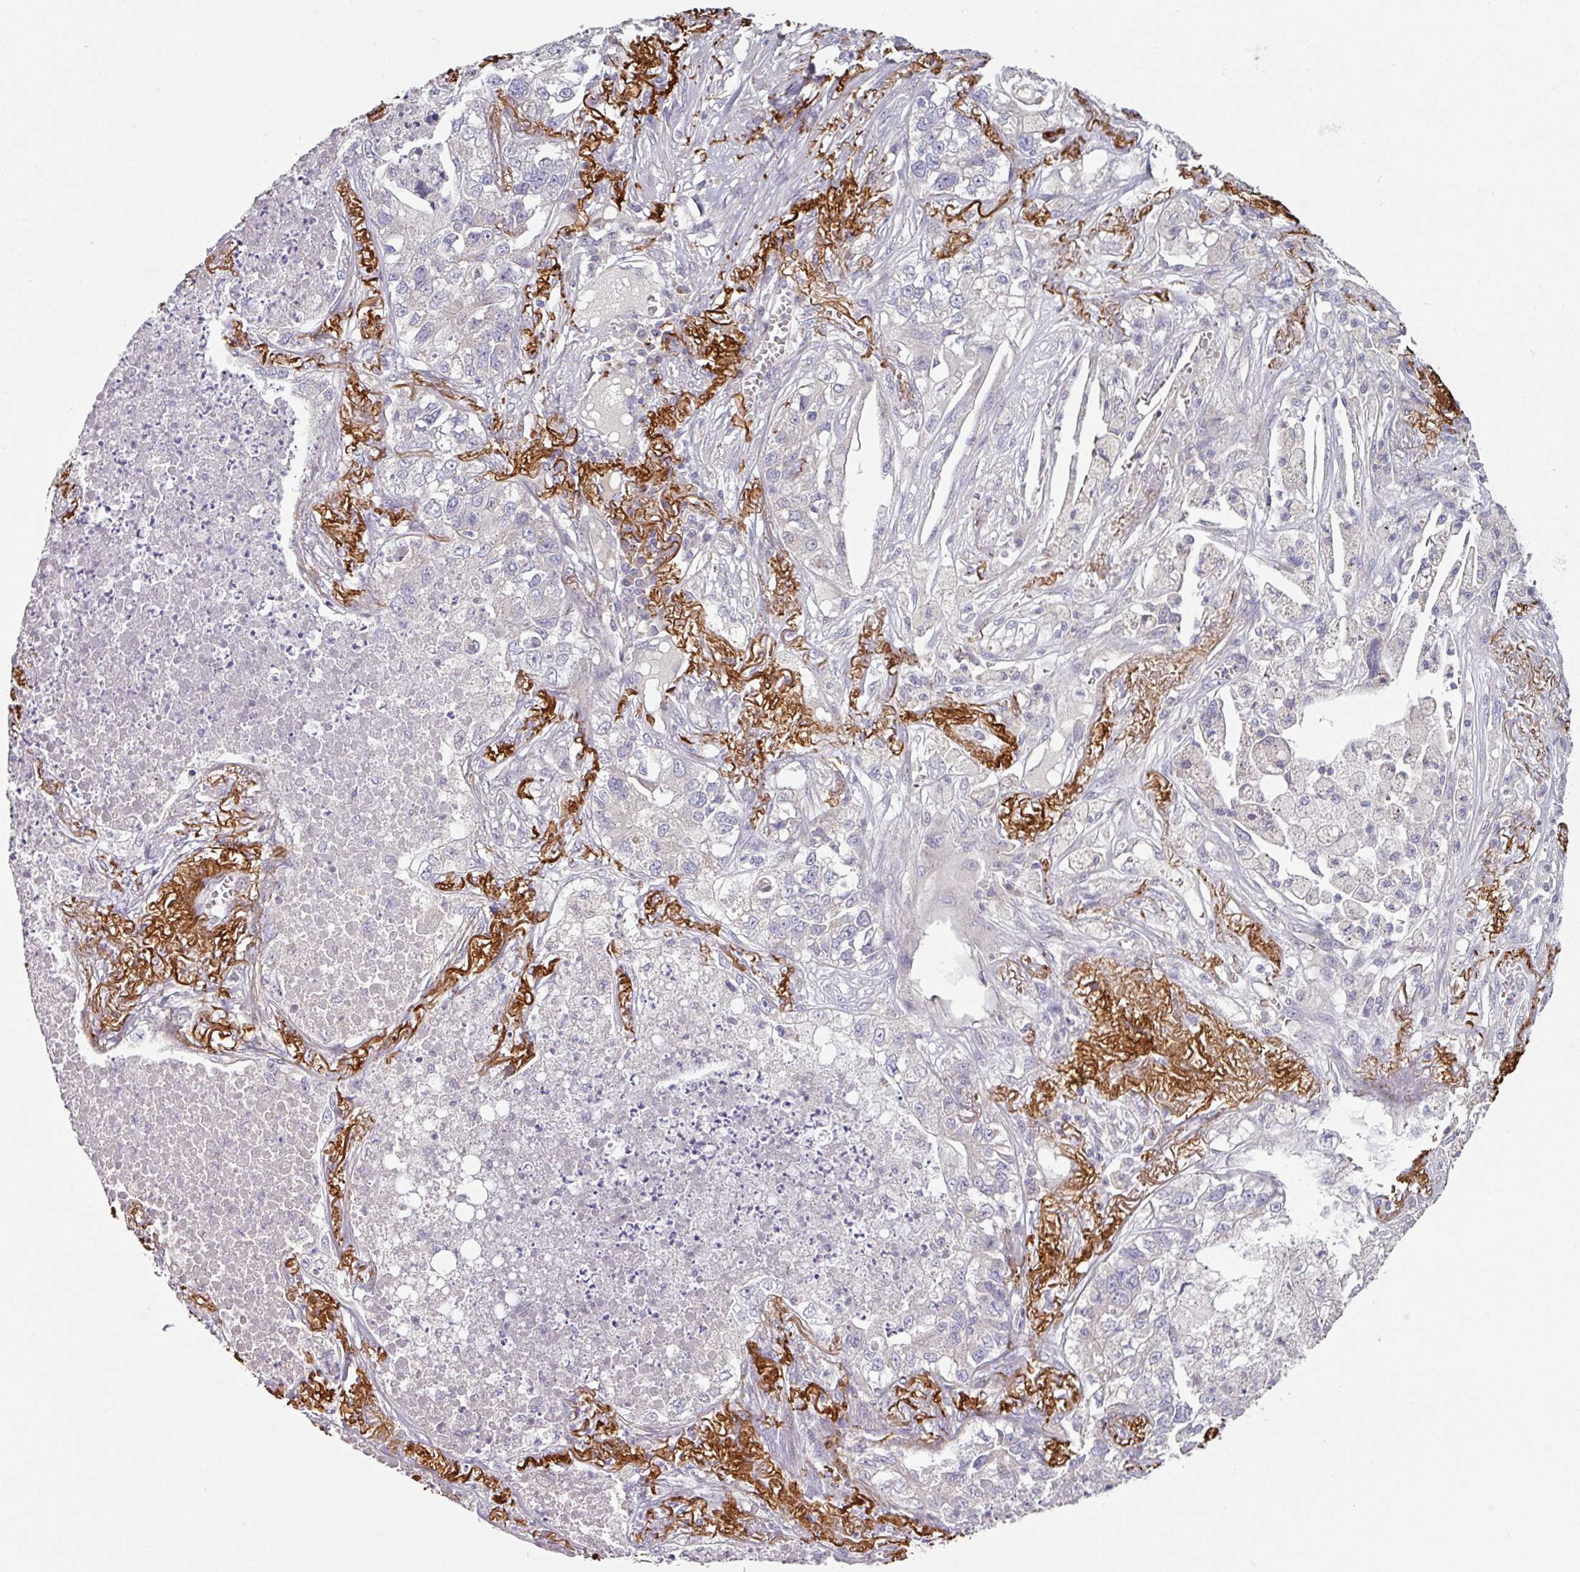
{"staining": {"intensity": "negative", "quantity": "none", "location": "none"}, "tissue": "lung cancer", "cell_type": "Tumor cells", "image_type": "cancer", "snomed": [{"axis": "morphology", "description": "Adenocarcinoma, NOS"}, {"axis": "topography", "description": "Lung"}], "caption": "DAB immunohistochemical staining of adenocarcinoma (lung) exhibits no significant positivity in tumor cells.", "gene": "MTMR14", "patient": {"sex": "male", "age": 49}}